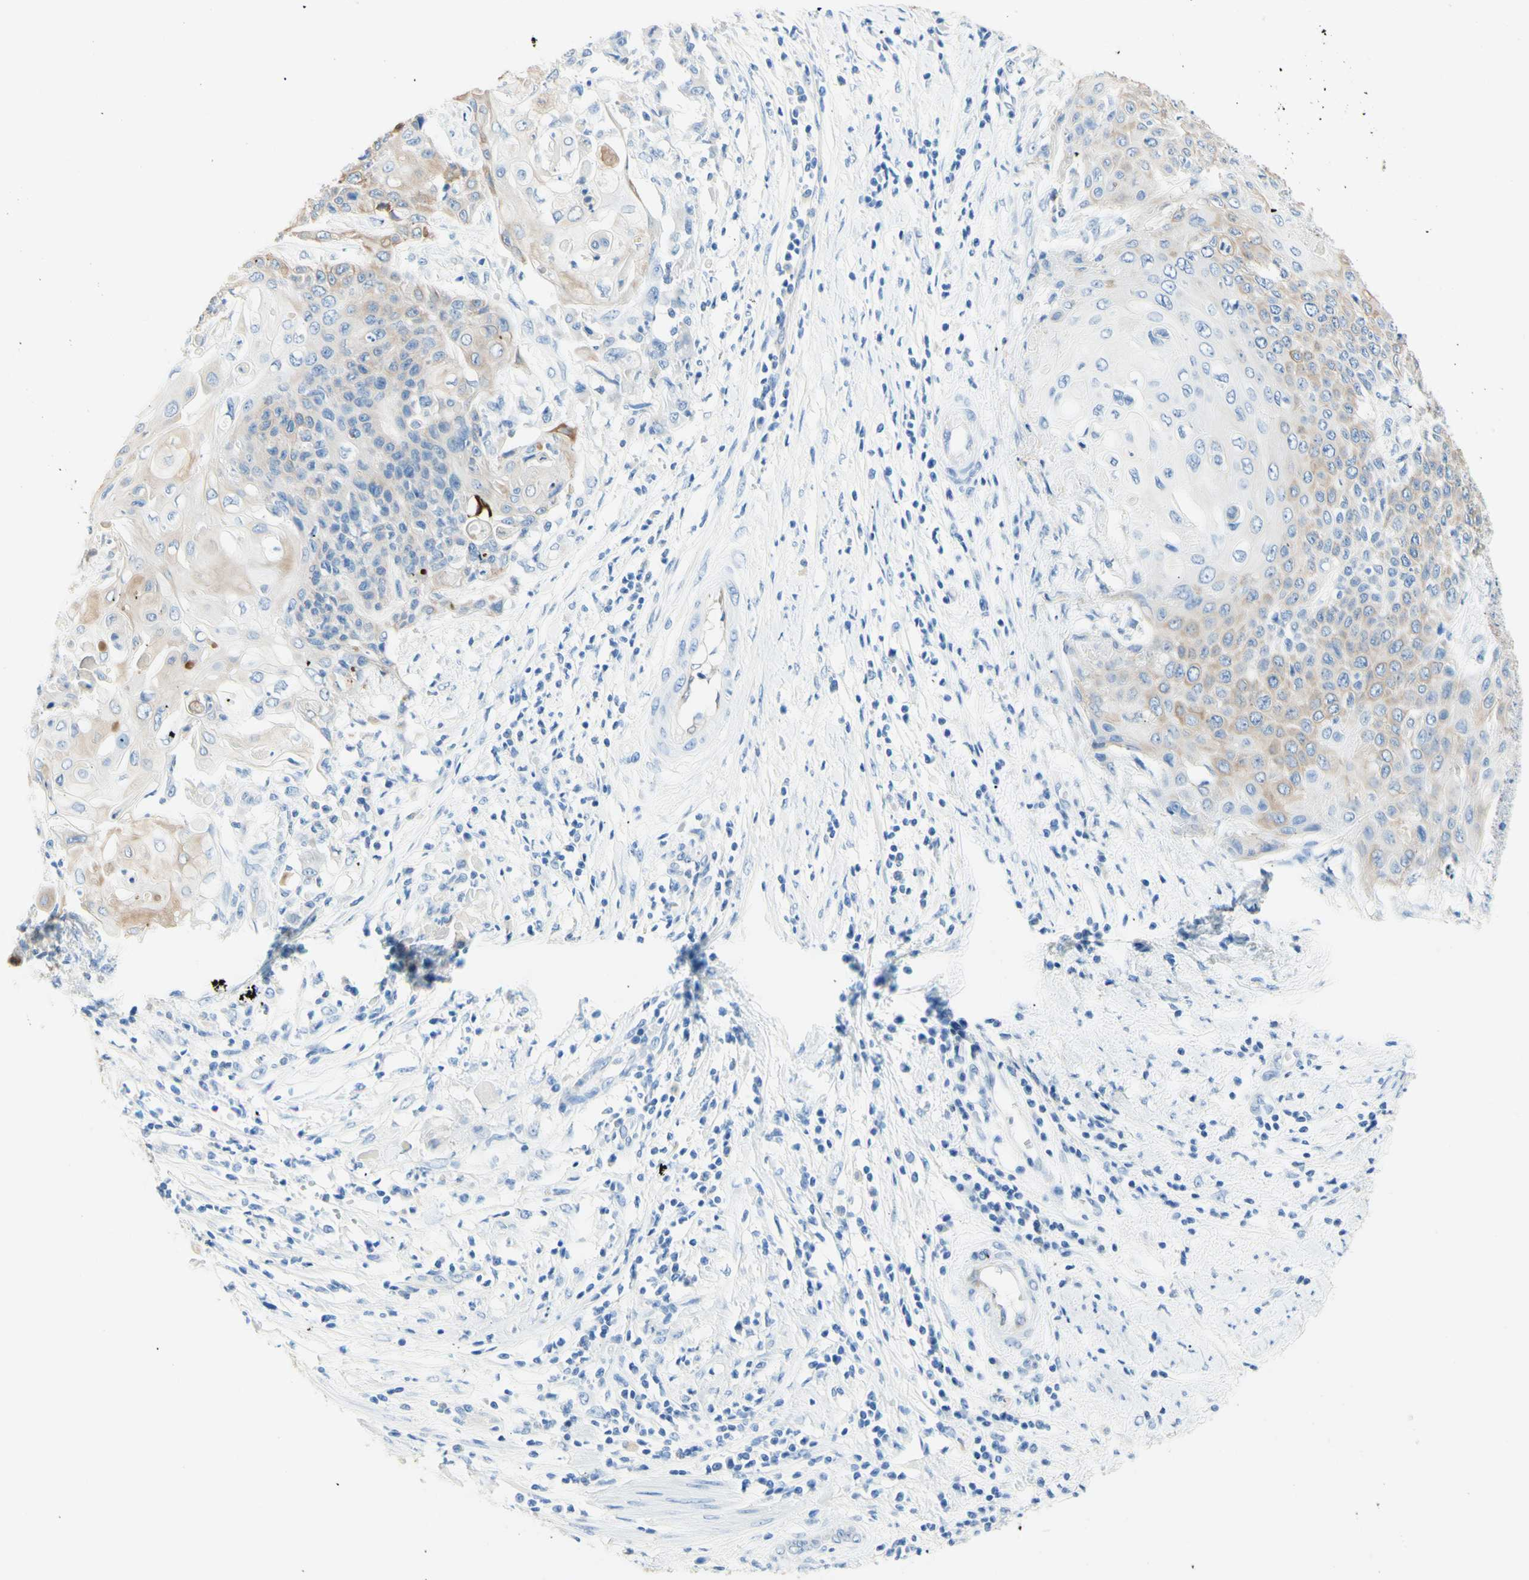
{"staining": {"intensity": "weak", "quantity": "<25%", "location": "cytoplasmic/membranous"}, "tissue": "cervical cancer", "cell_type": "Tumor cells", "image_type": "cancer", "snomed": [{"axis": "morphology", "description": "Squamous cell carcinoma, NOS"}, {"axis": "topography", "description": "Cervix"}], "caption": "Squamous cell carcinoma (cervical) was stained to show a protein in brown. There is no significant staining in tumor cells.", "gene": "HPCA", "patient": {"sex": "female", "age": 39}}